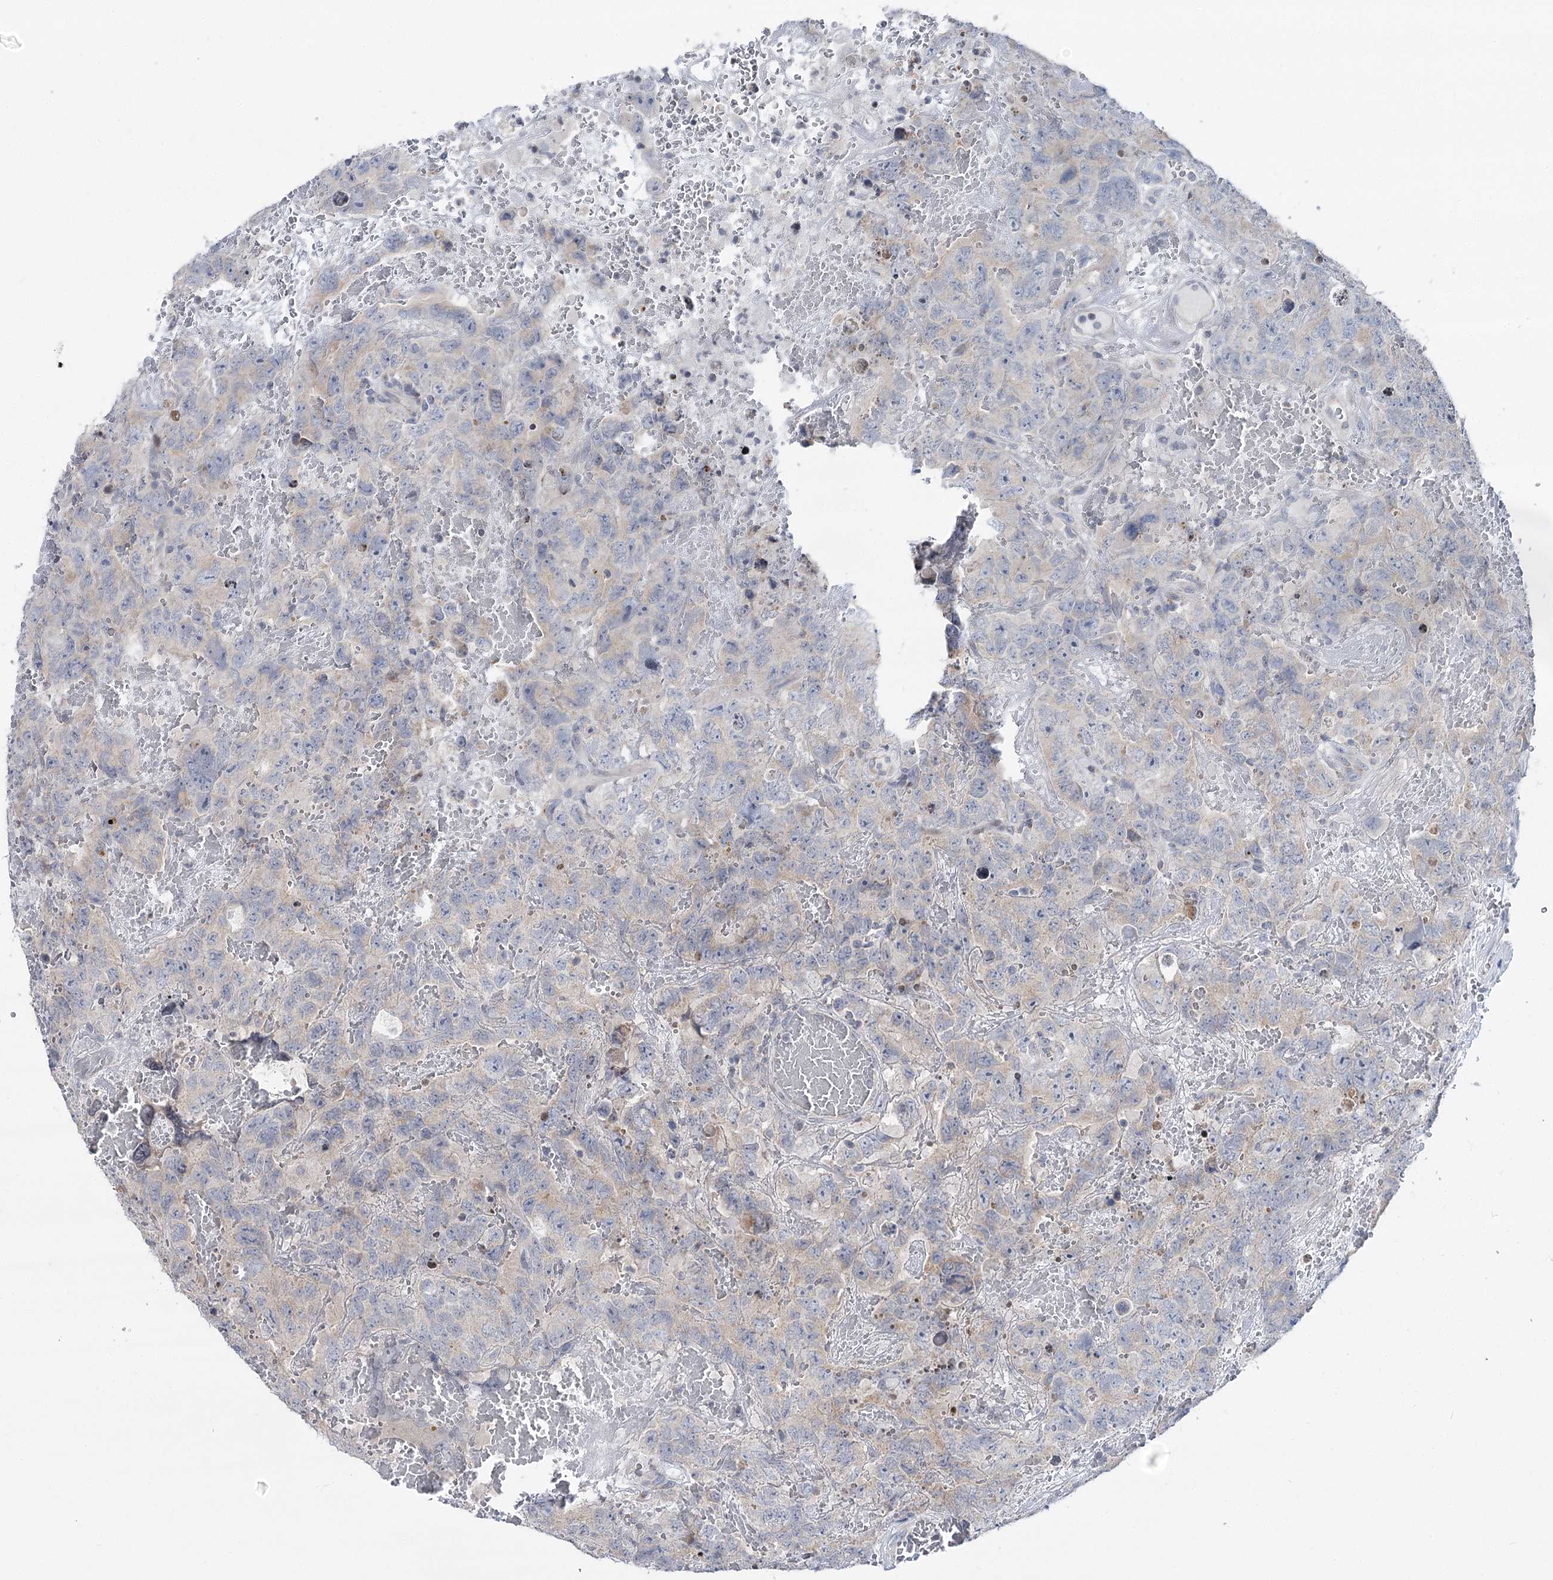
{"staining": {"intensity": "negative", "quantity": "none", "location": "none"}, "tissue": "testis cancer", "cell_type": "Tumor cells", "image_type": "cancer", "snomed": [{"axis": "morphology", "description": "Carcinoma, Embryonal, NOS"}, {"axis": "topography", "description": "Testis"}], "caption": "This is an IHC histopathology image of embryonal carcinoma (testis). There is no staining in tumor cells.", "gene": "PTGR1", "patient": {"sex": "male", "age": 45}}